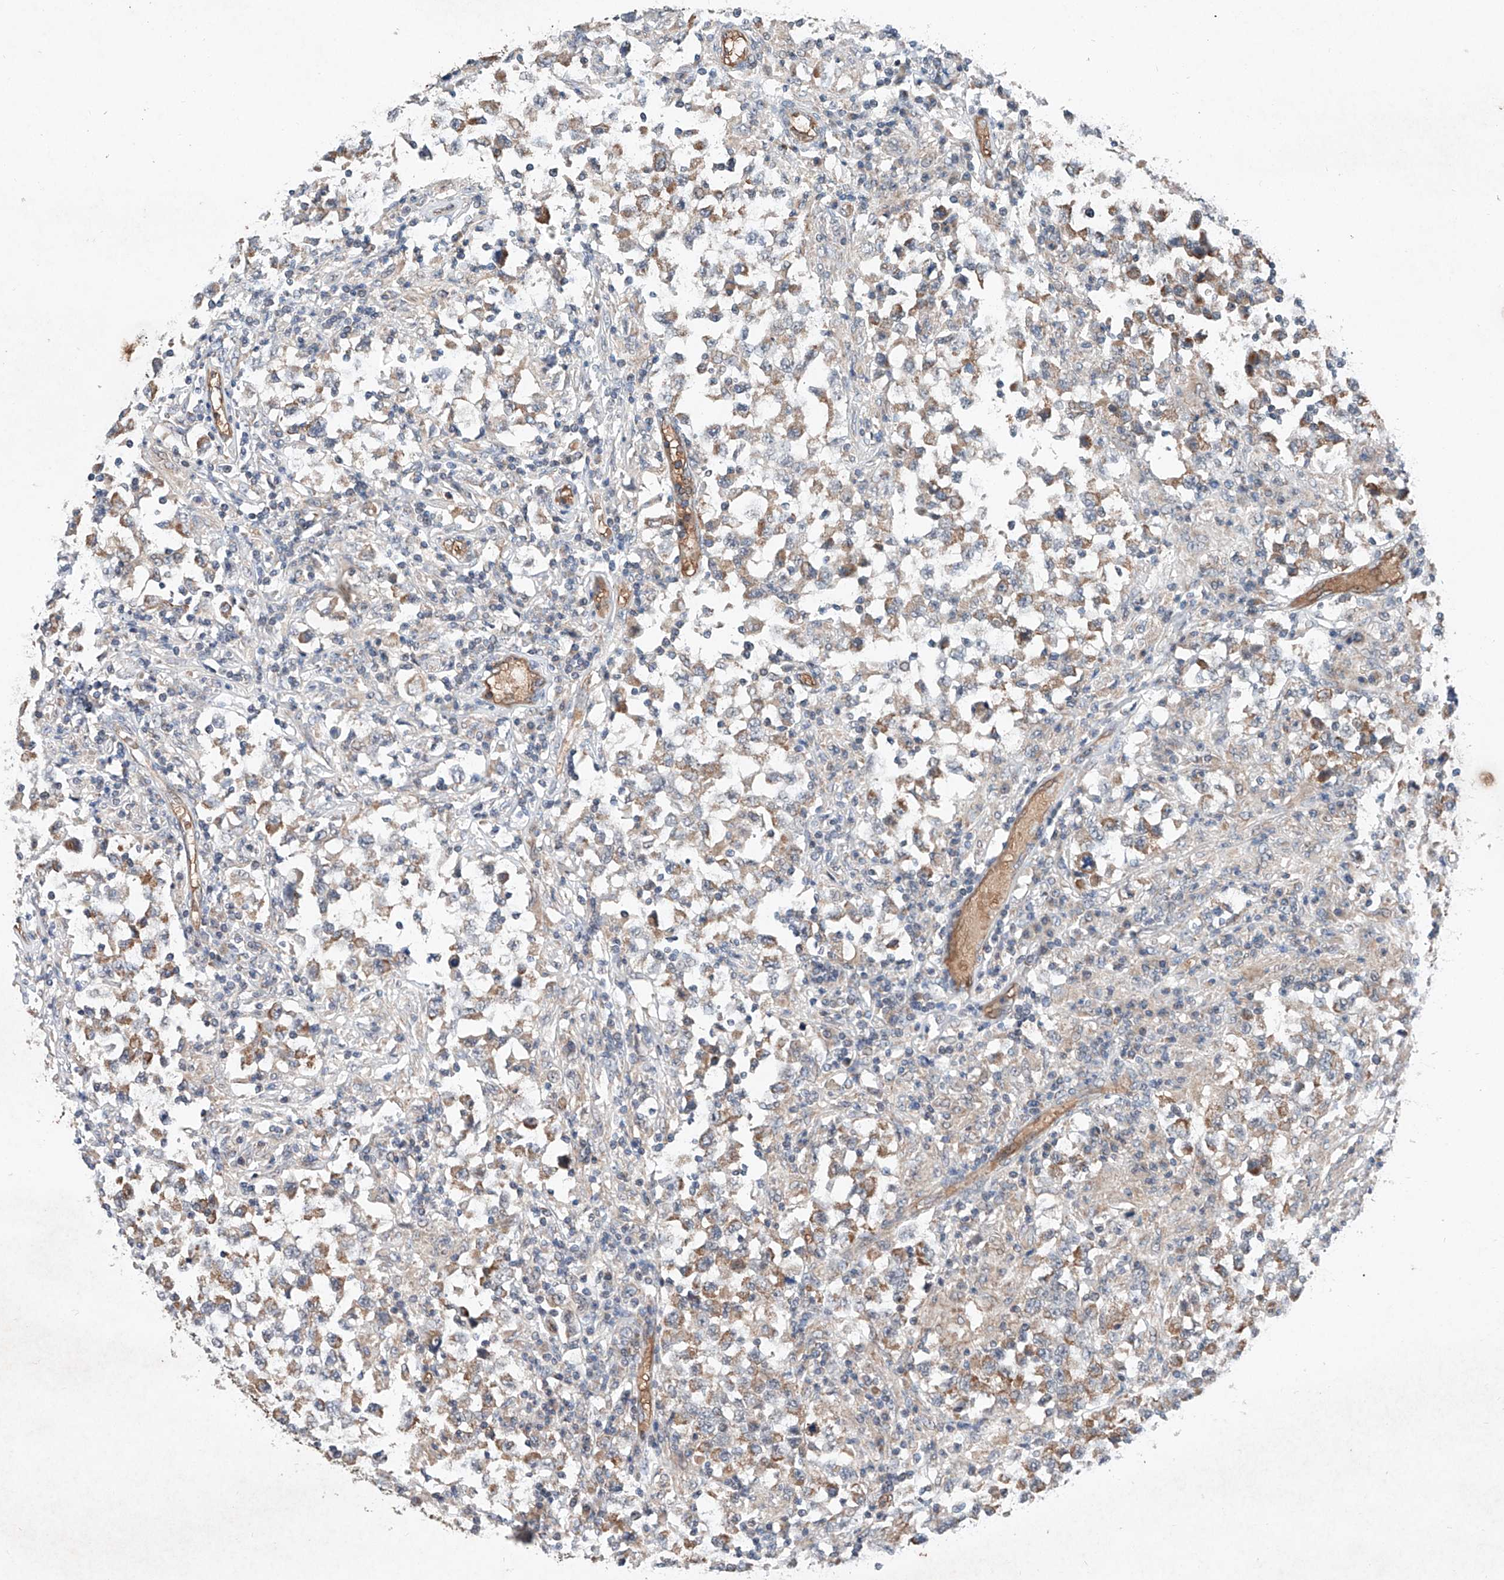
{"staining": {"intensity": "moderate", "quantity": ">75%", "location": "cytoplasmic/membranous"}, "tissue": "testis cancer", "cell_type": "Tumor cells", "image_type": "cancer", "snomed": [{"axis": "morphology", "description": "Carcinoma, Embryonal, NOS"}, {"axis": "topography", "description": "Testis"}], "caption": "Immunohistochemical staining of human testis cancer (embryonal carcinoma) demonstrates medium levels of moderate cytoplasmic/membranous positivity in about >75% of tumor cells.", "gene": "FASTK", "patient": {"sex": "male", "age": 21}}